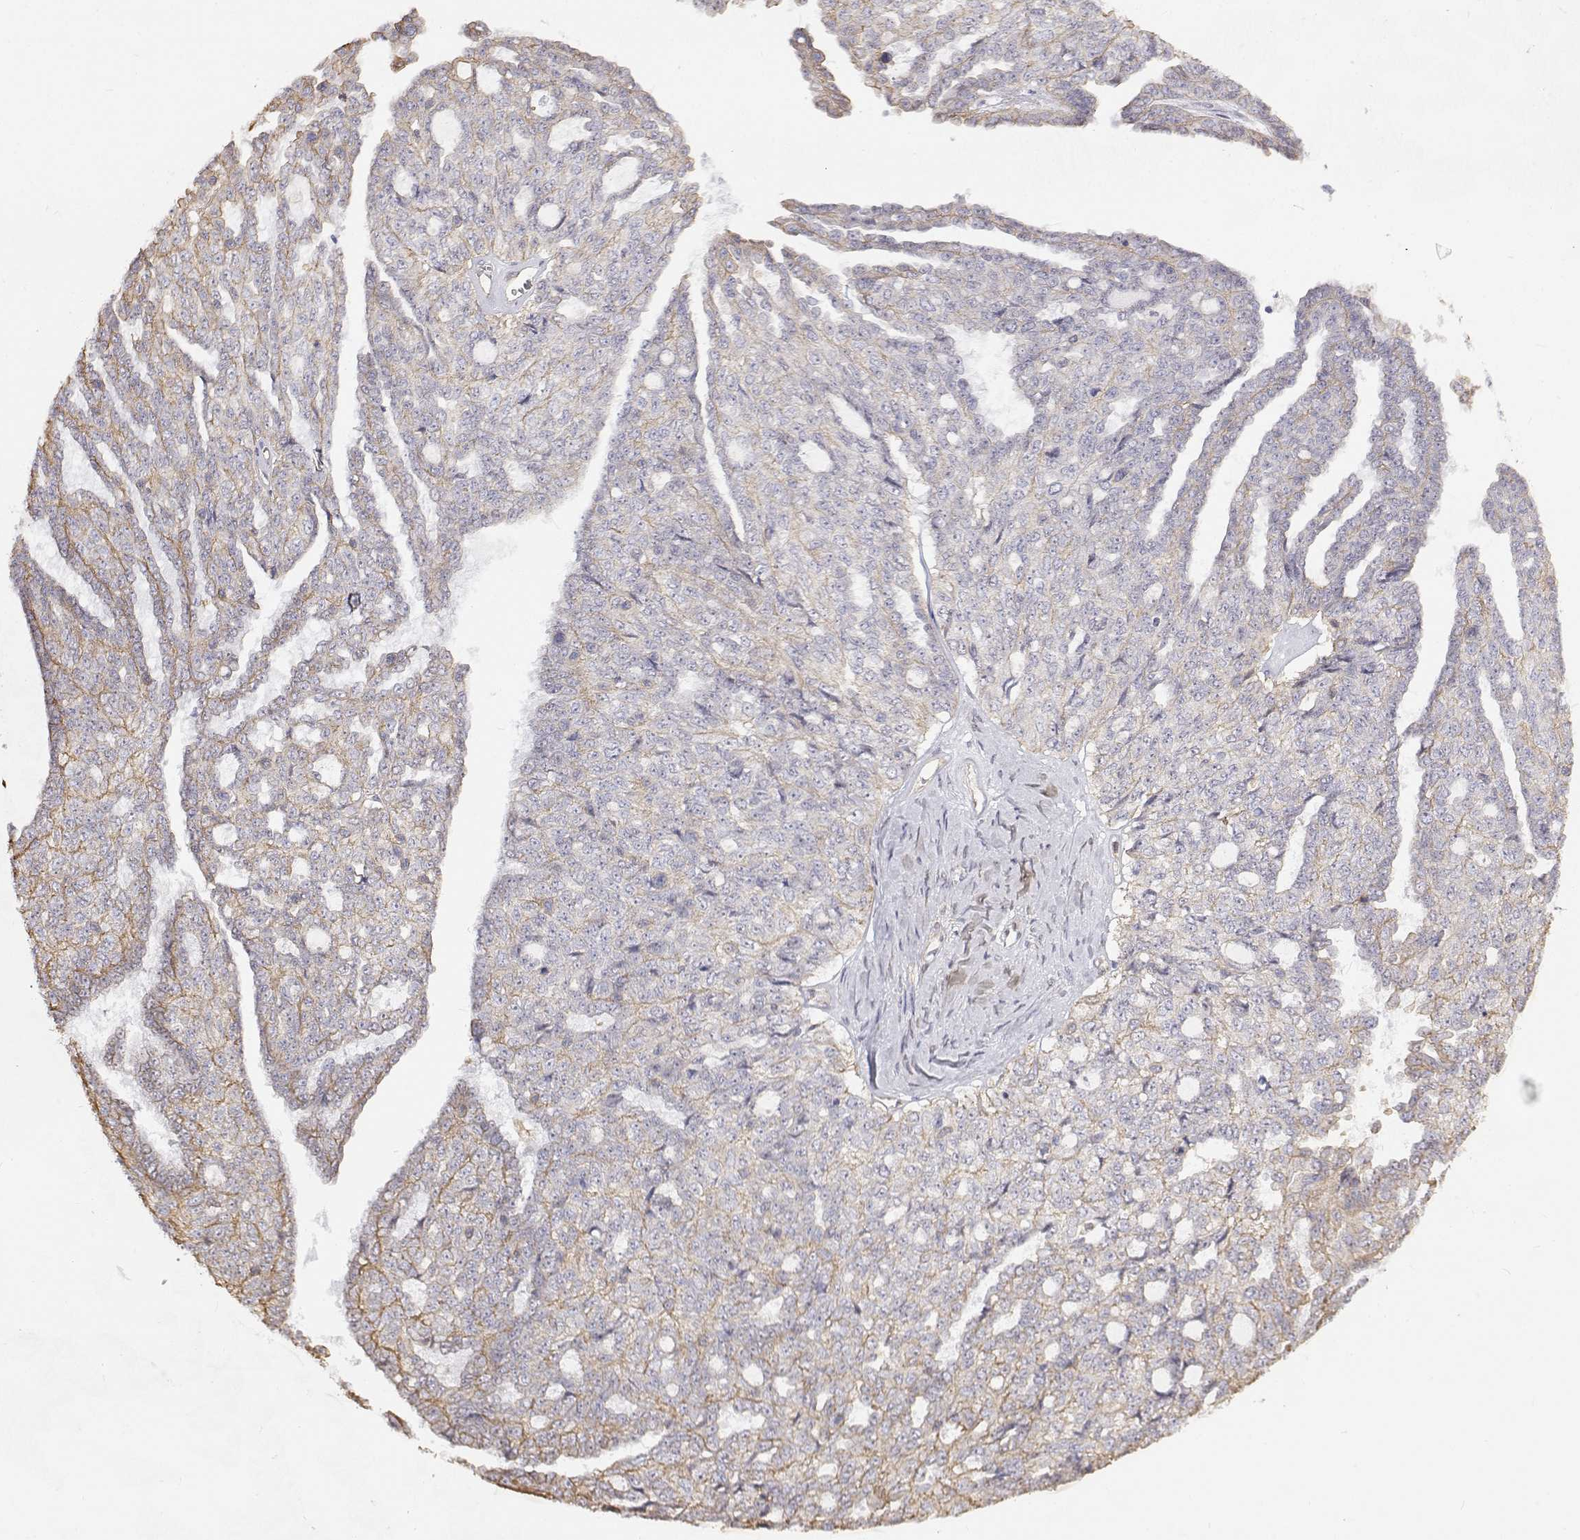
{"staining": {"intensity": "weak", "quantity": "<25%", "location": "cytoplasmic/membranous"}, "tissue": "ovarian cancer", "cell_type": "Tumor cells", "image_type": "cancer", "snomed": [{"axis": "morphology", "description": "Cystadenocarcinoma, serous, NOS"}, {"axis": "topography", "description": "Ovary"}], "caption": "The histopathology image exhibits no significant staining in tumor cells of ovarian serous cystadenocarcinoma. (DAB (3,3'-diaminobenzidine) immunohistochemistry with hematoxylin counter stain).", "gene": "GSDMA", "patient": {"sex": "female", "age": 71}}